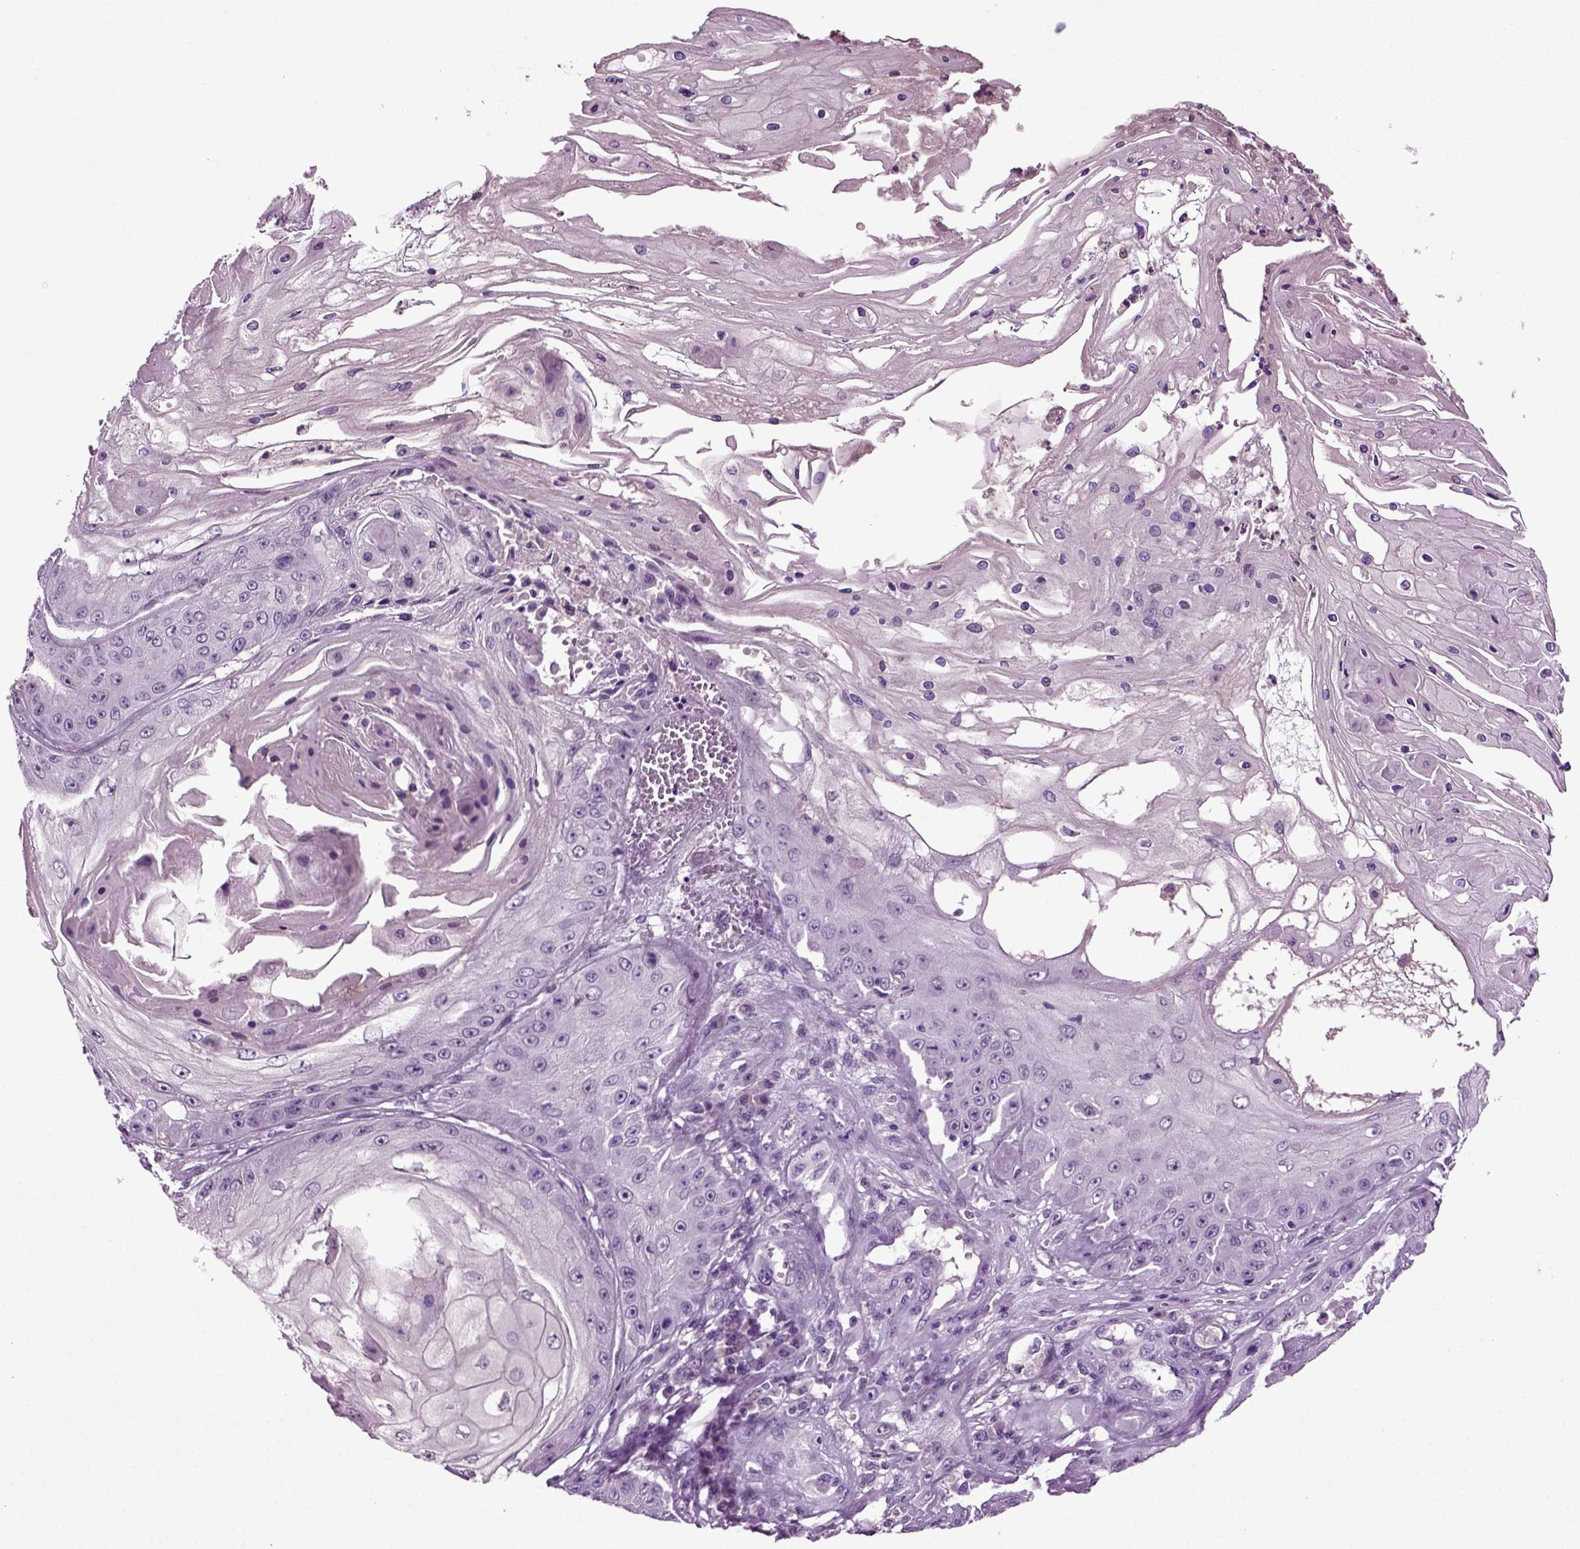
{"staining": {"intensity": "negative", "quantity": "none", "location": "none"}, "tissue": "skin cancer", "cell_type": "Tumor cells", "image_type": "cancer", "snomed": [{"axis": "morphology", "description": "Squamous cell carcinoma, NOS"}, {"axis": "topography", "description": "Skin"}], "caption": "This is an IHC histopathology image of skin cancer. There is no positivity in tumor cells.", "gene": "FGF11", "patient": {"sex": "male", "age": 70}}